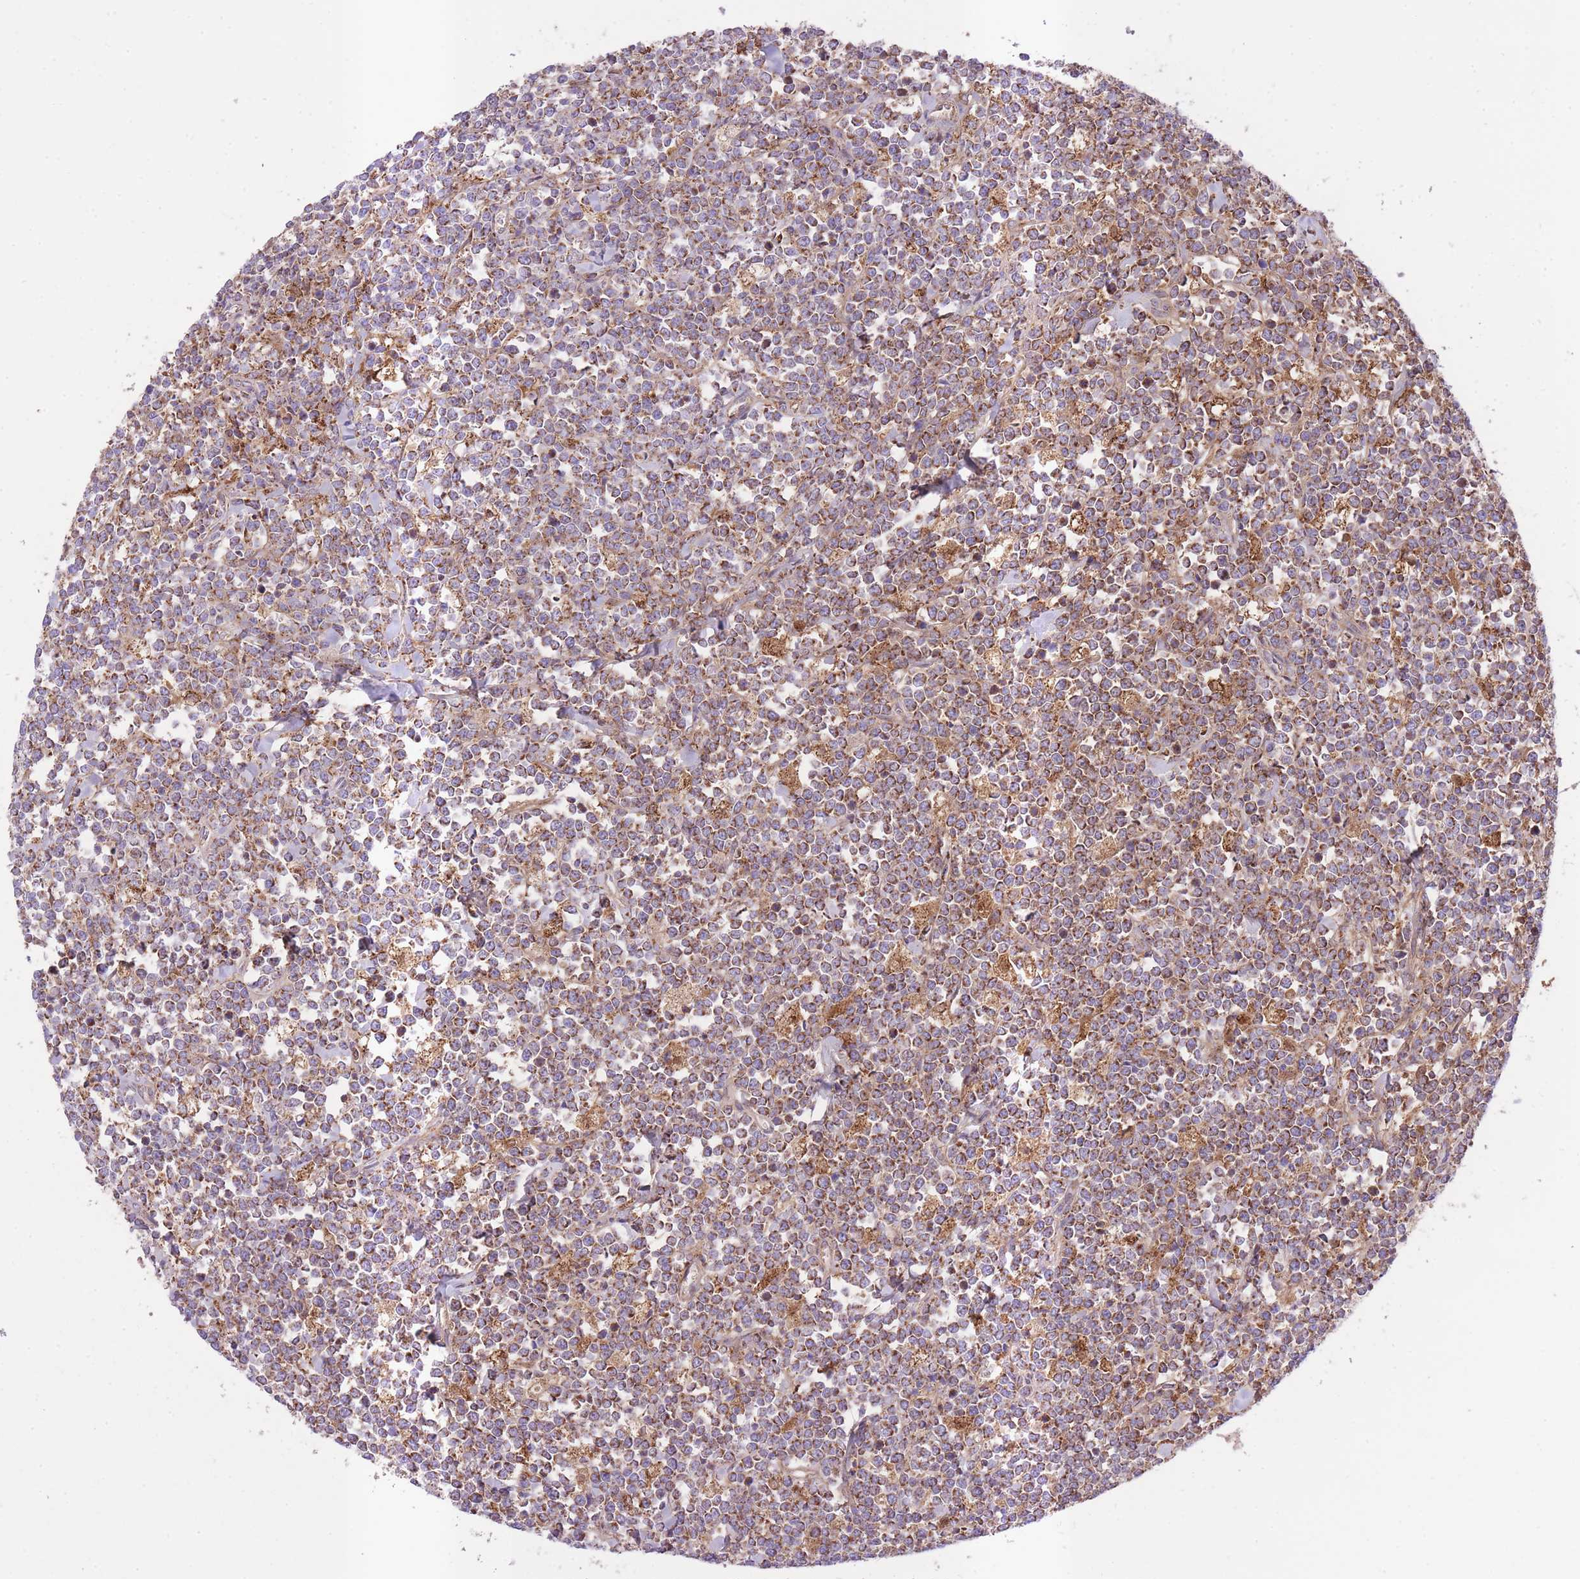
{"staining": {"intensity": "moderate", "quantity": ">75%", "location": "cytoplasmic/membranous"}, "tissue": "lymphoma", "cell_type": "Tumor cells", "image_type": "cancer", "snomed": [{"axis": "morphology", "description": "Malignant lymphoma, non-Hodgkin's type, High grade"}, {"axis": "topography", "description": "Small intestine"}, {"axis": "topography", "description": "Colon"}], "caption": "Protein expression analysis of lymphoma exhibits moderate cytoplasmic/membranous expression in approximately >75% of tumor cells.", "gene": "ST3GAL3", "patient": {"sex": "male", "age": 8}}